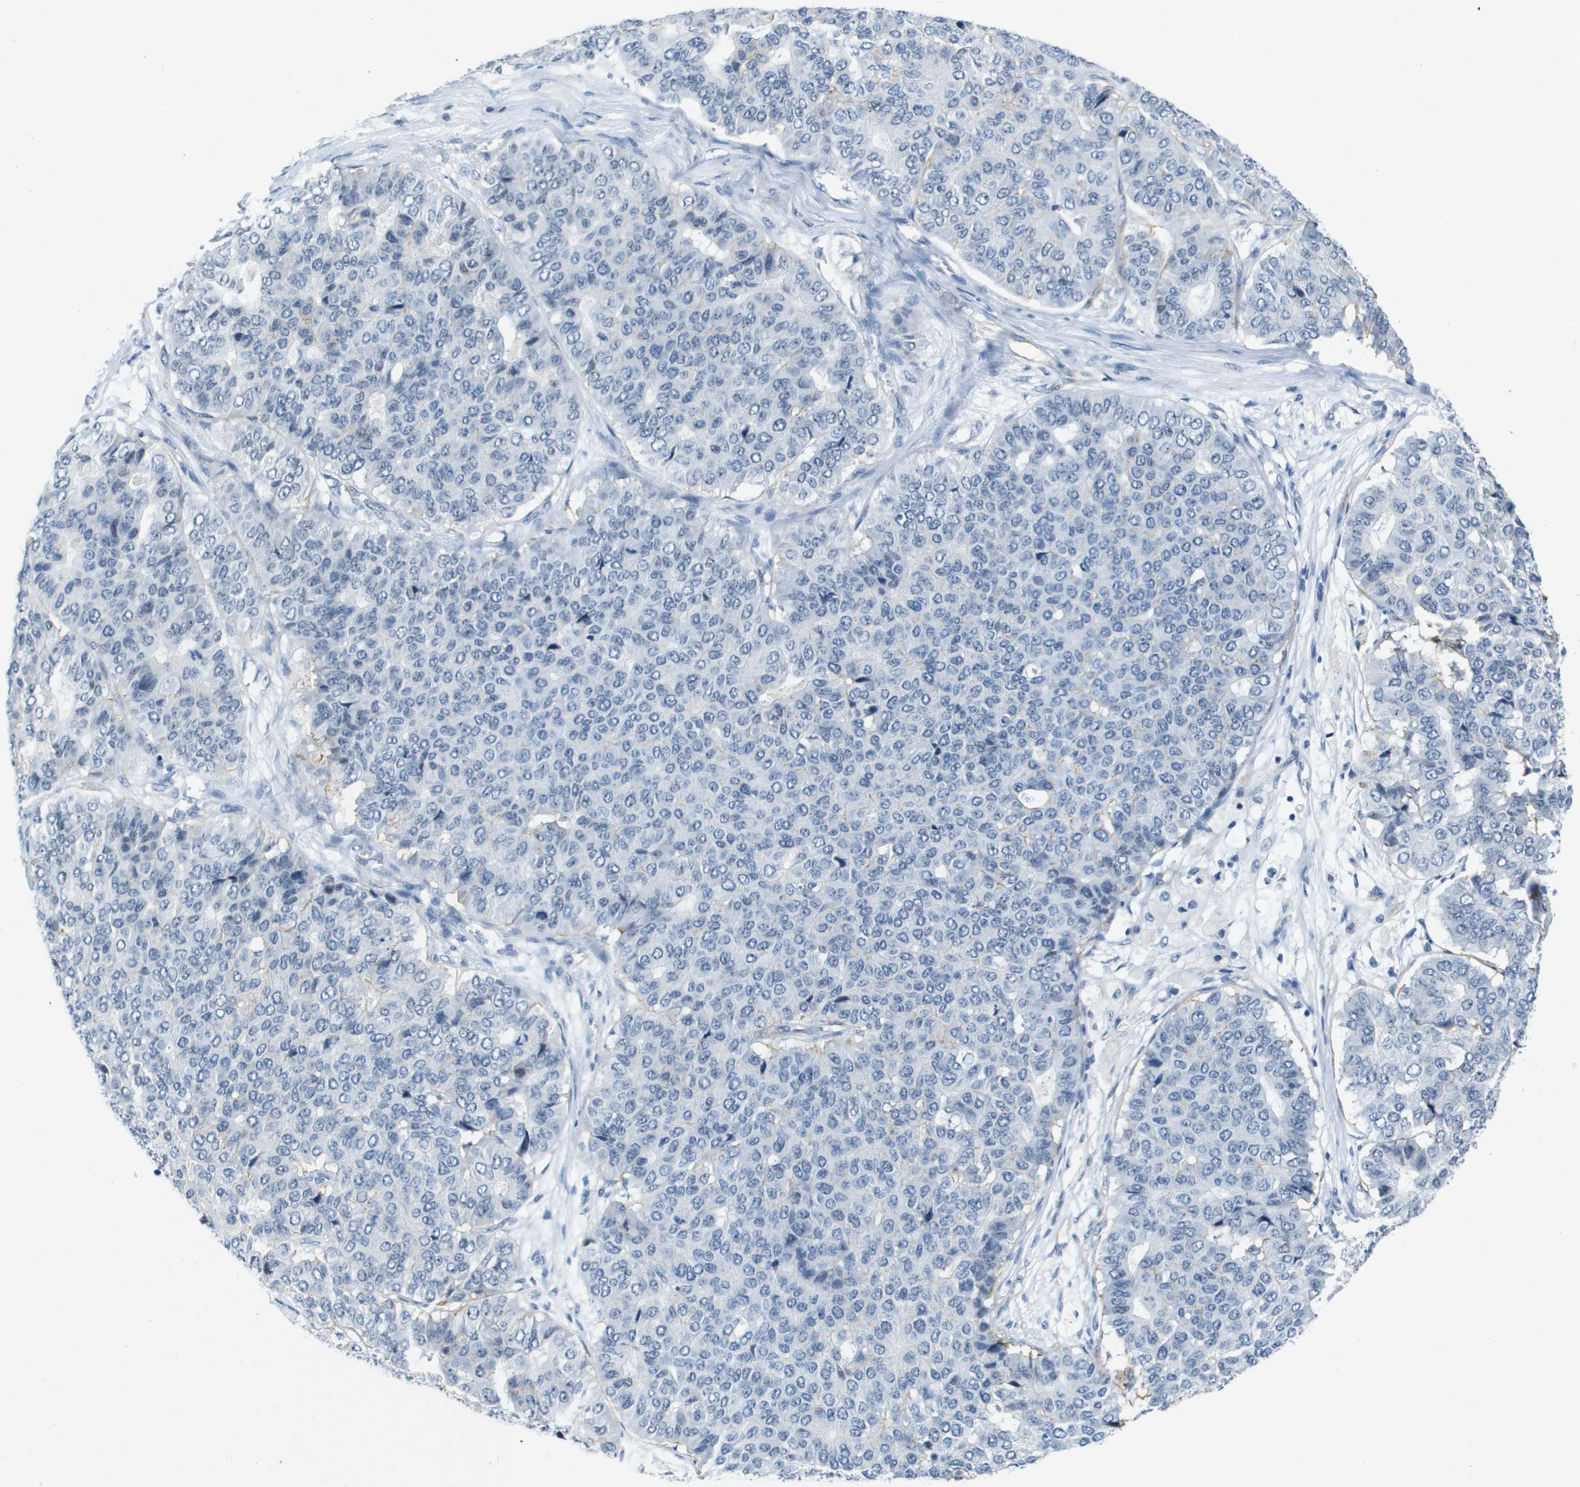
{"staining": {"intensity": "negative", "quantity": "none", "location": "none"}, "tissue": "pancreatic cancer", "cell_type": "Tumor cells", "image_type": "cancer", "snomed": [{"axis": "morphology", "description": "Adenocarcinoma, NOS"}, {"axis": "topography", "description": "Pancreas"}], "caption": "An IHC photomicrograph of pancreatic cancer (adenocarcinoma) is shown. There is no staining in tumor cells of pancreatic cancer (adenocarcinoma).", "gene": "ITGA6", "patient": {"sex": "male", "age": 50}}